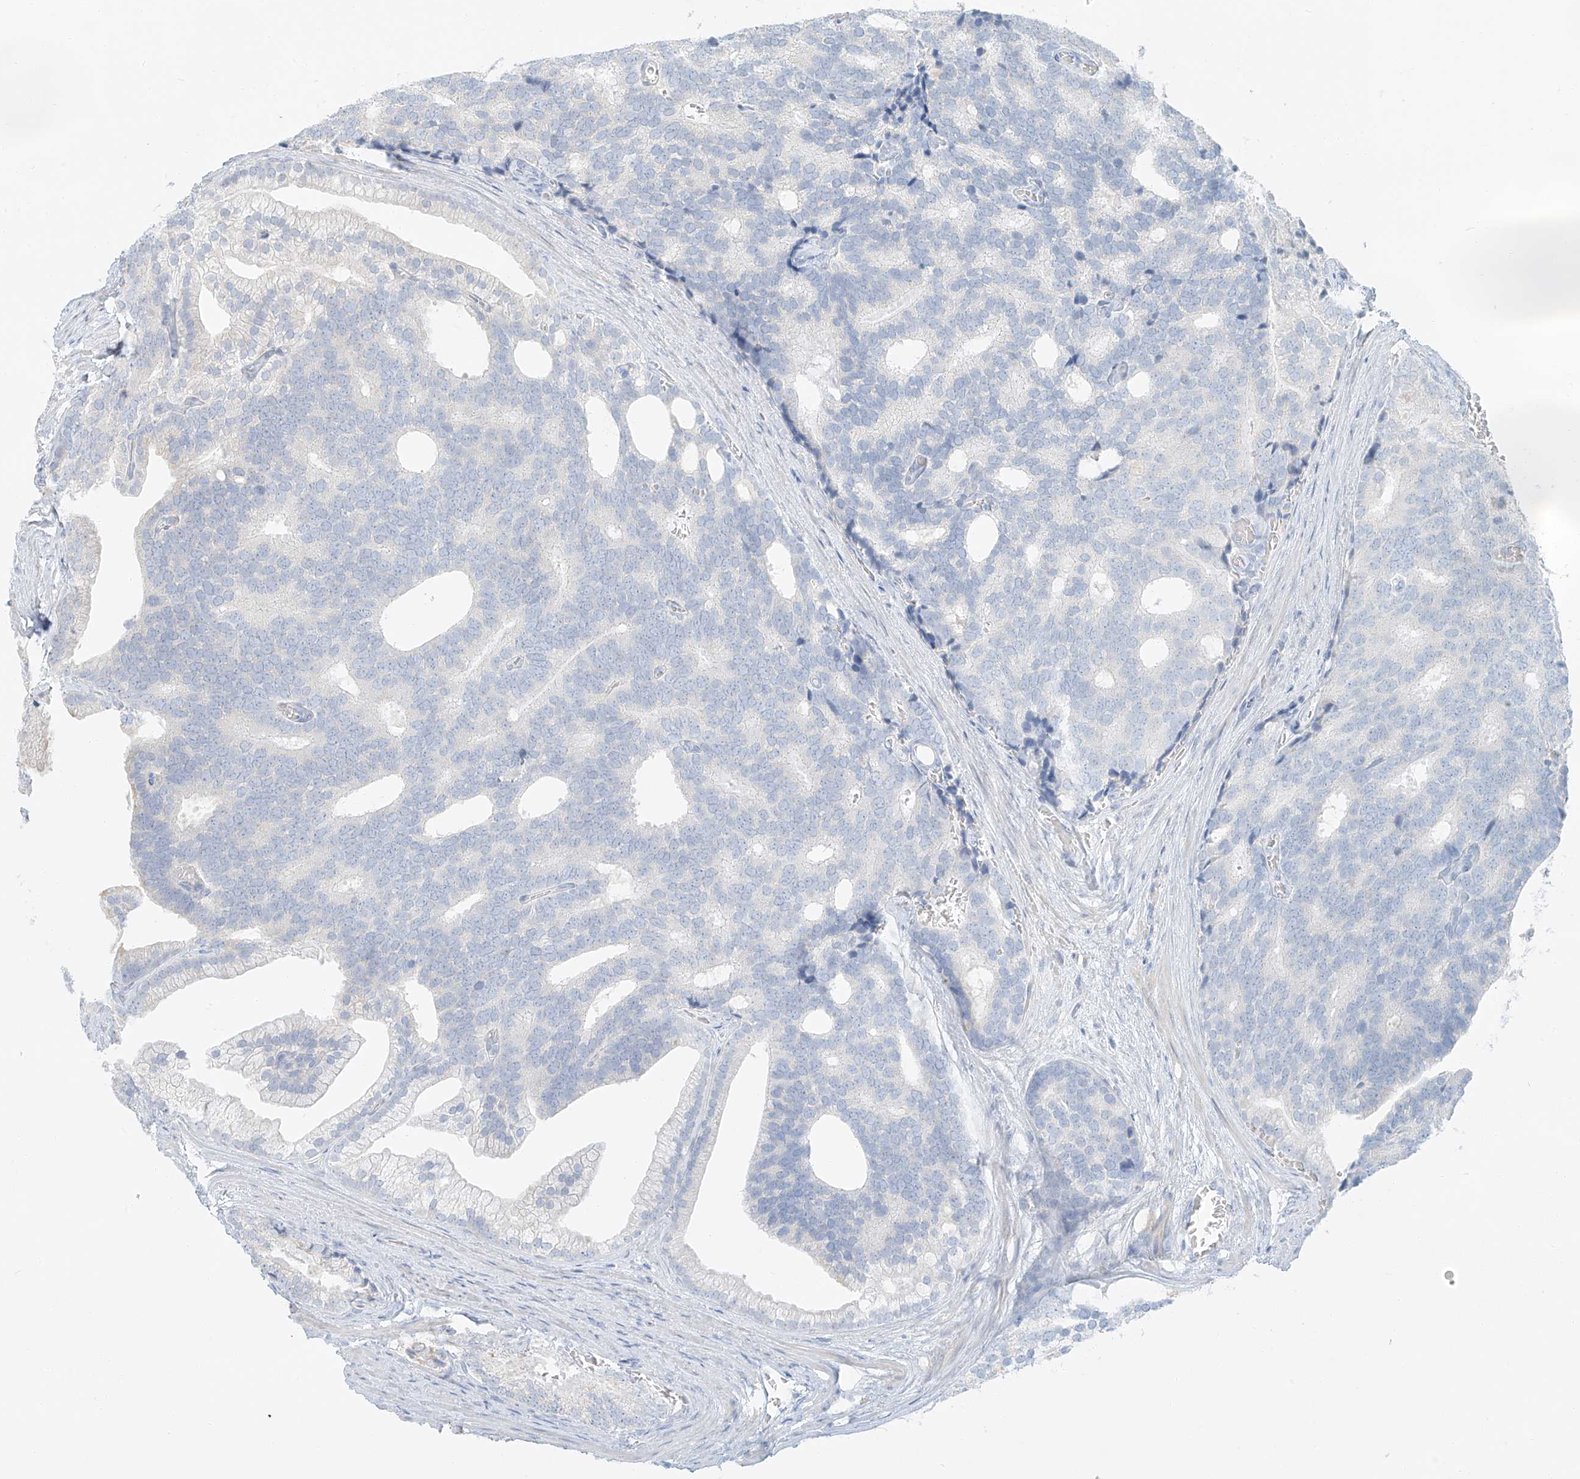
{"staining": {"intensity": "negative", "quantity": "none", "location": "none"}, "tissue": "prostate cancer", "cell_type": "Tumor cells", "image_type": "cancer", "snomed": [{"axis": "morphology", "description": "Adenocarcinoma, Low grade"}, {"axis": "topography", "description": "Prostate"}], "caption": "This is an immunohistochemistry (IHC) image of human prostate cancer (adenocarcinoma (low-grade)). There is no expression in tumor cells.", "gene": "PGC", "patient": {"sex": "male", "age": 71}}